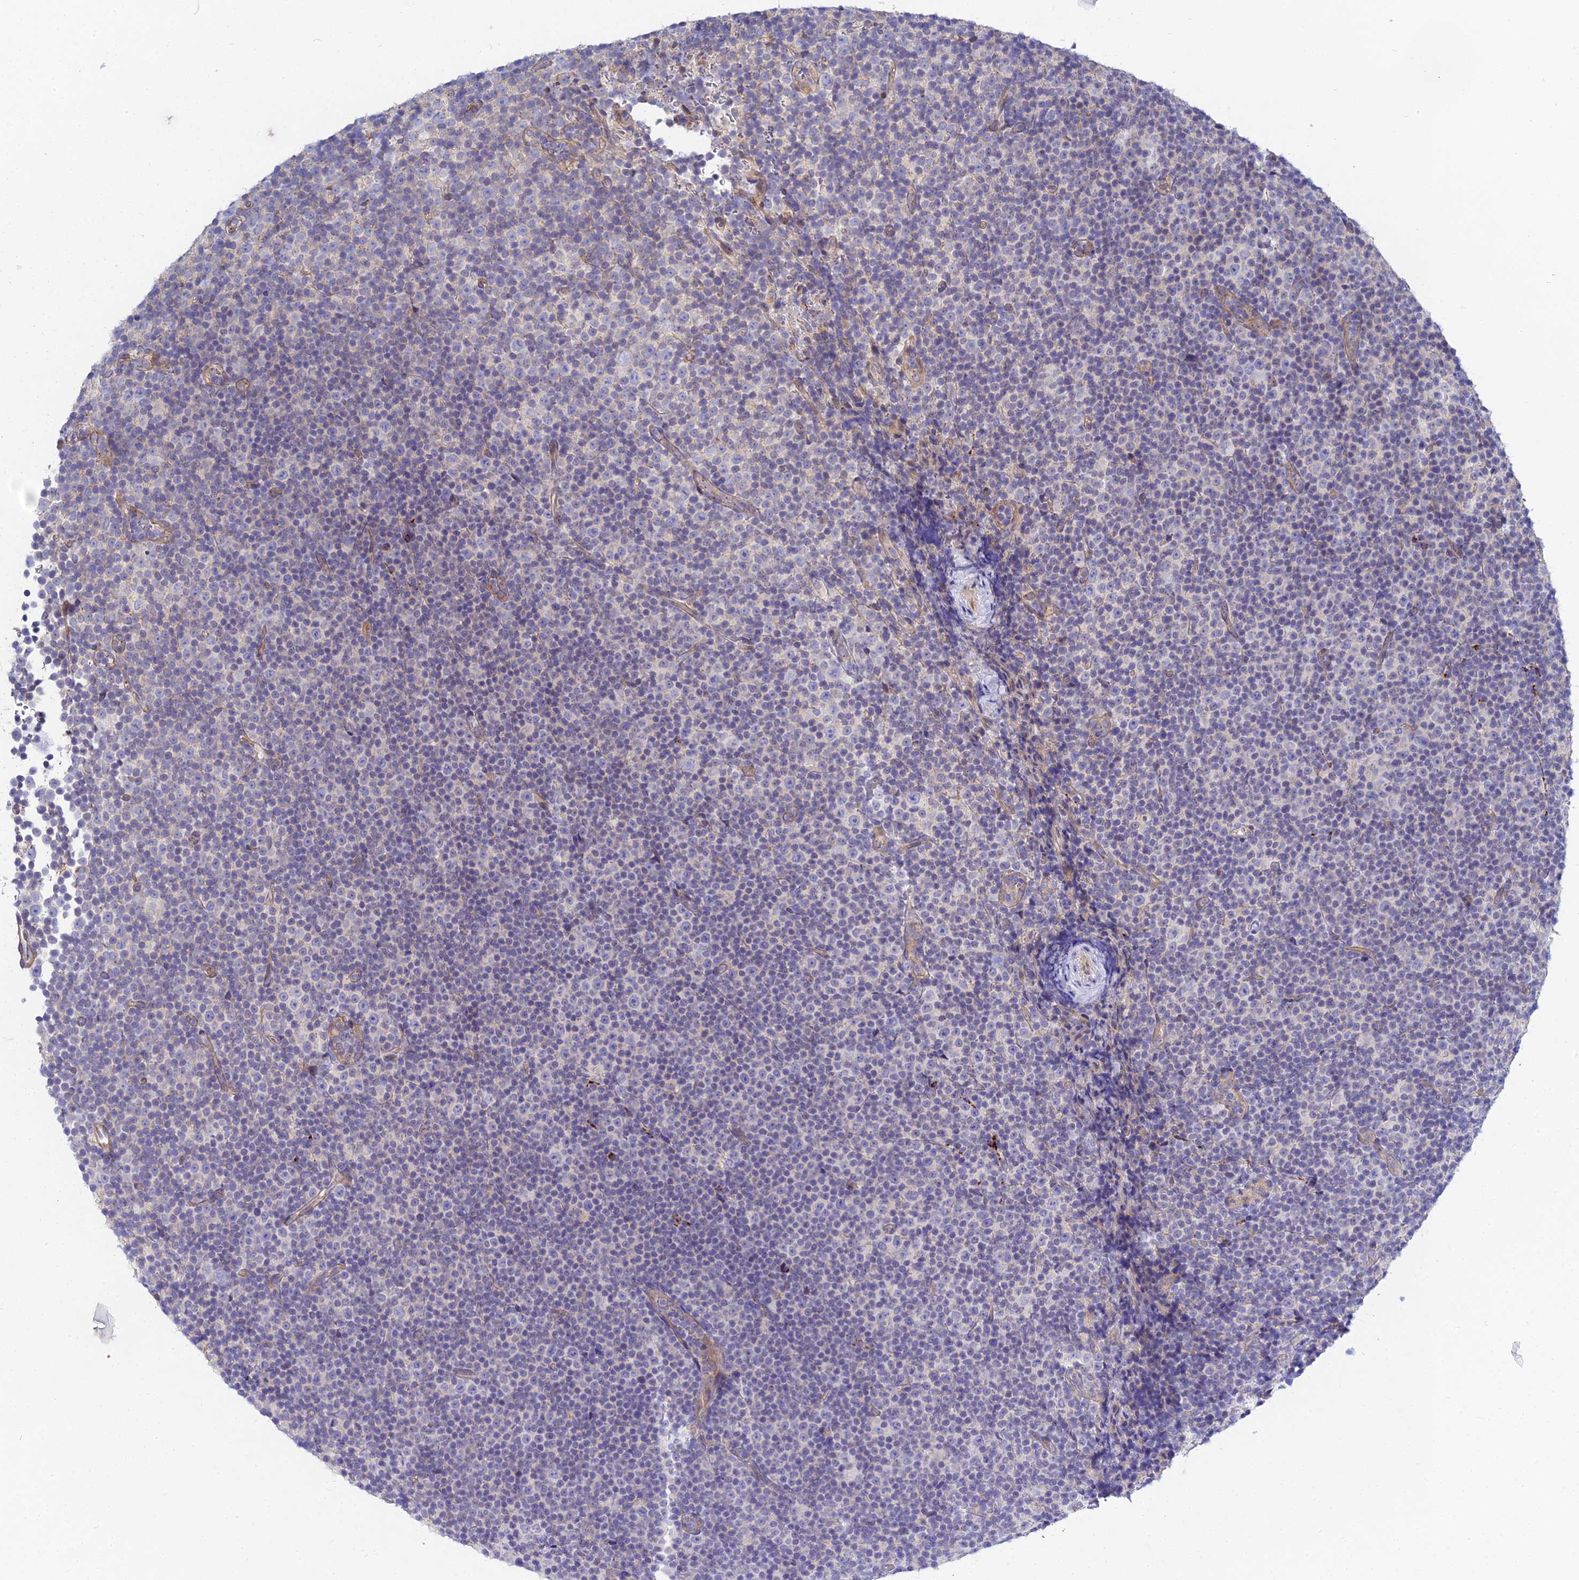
{"staining": {"intensity": "negative", "quantity": "none", "location": "none"}, "tissue": "lymphoma", "cell_type": "Tumor cells", "image_type": "cancer", "snomed": [{"axis": "morphology", "description": "Malignant lymphoma, non-Hodgkin's type, Low grade"}, {"axis": "topography", "description": "Lymph node"}], "caption": "An image of human lymphoma is negative for staining in tumor cells. (DAB immunohistochemistry (IHC), high magnification).", "gene": "APOBEC3H", "patient": {"sex": "female", "age": 67}}